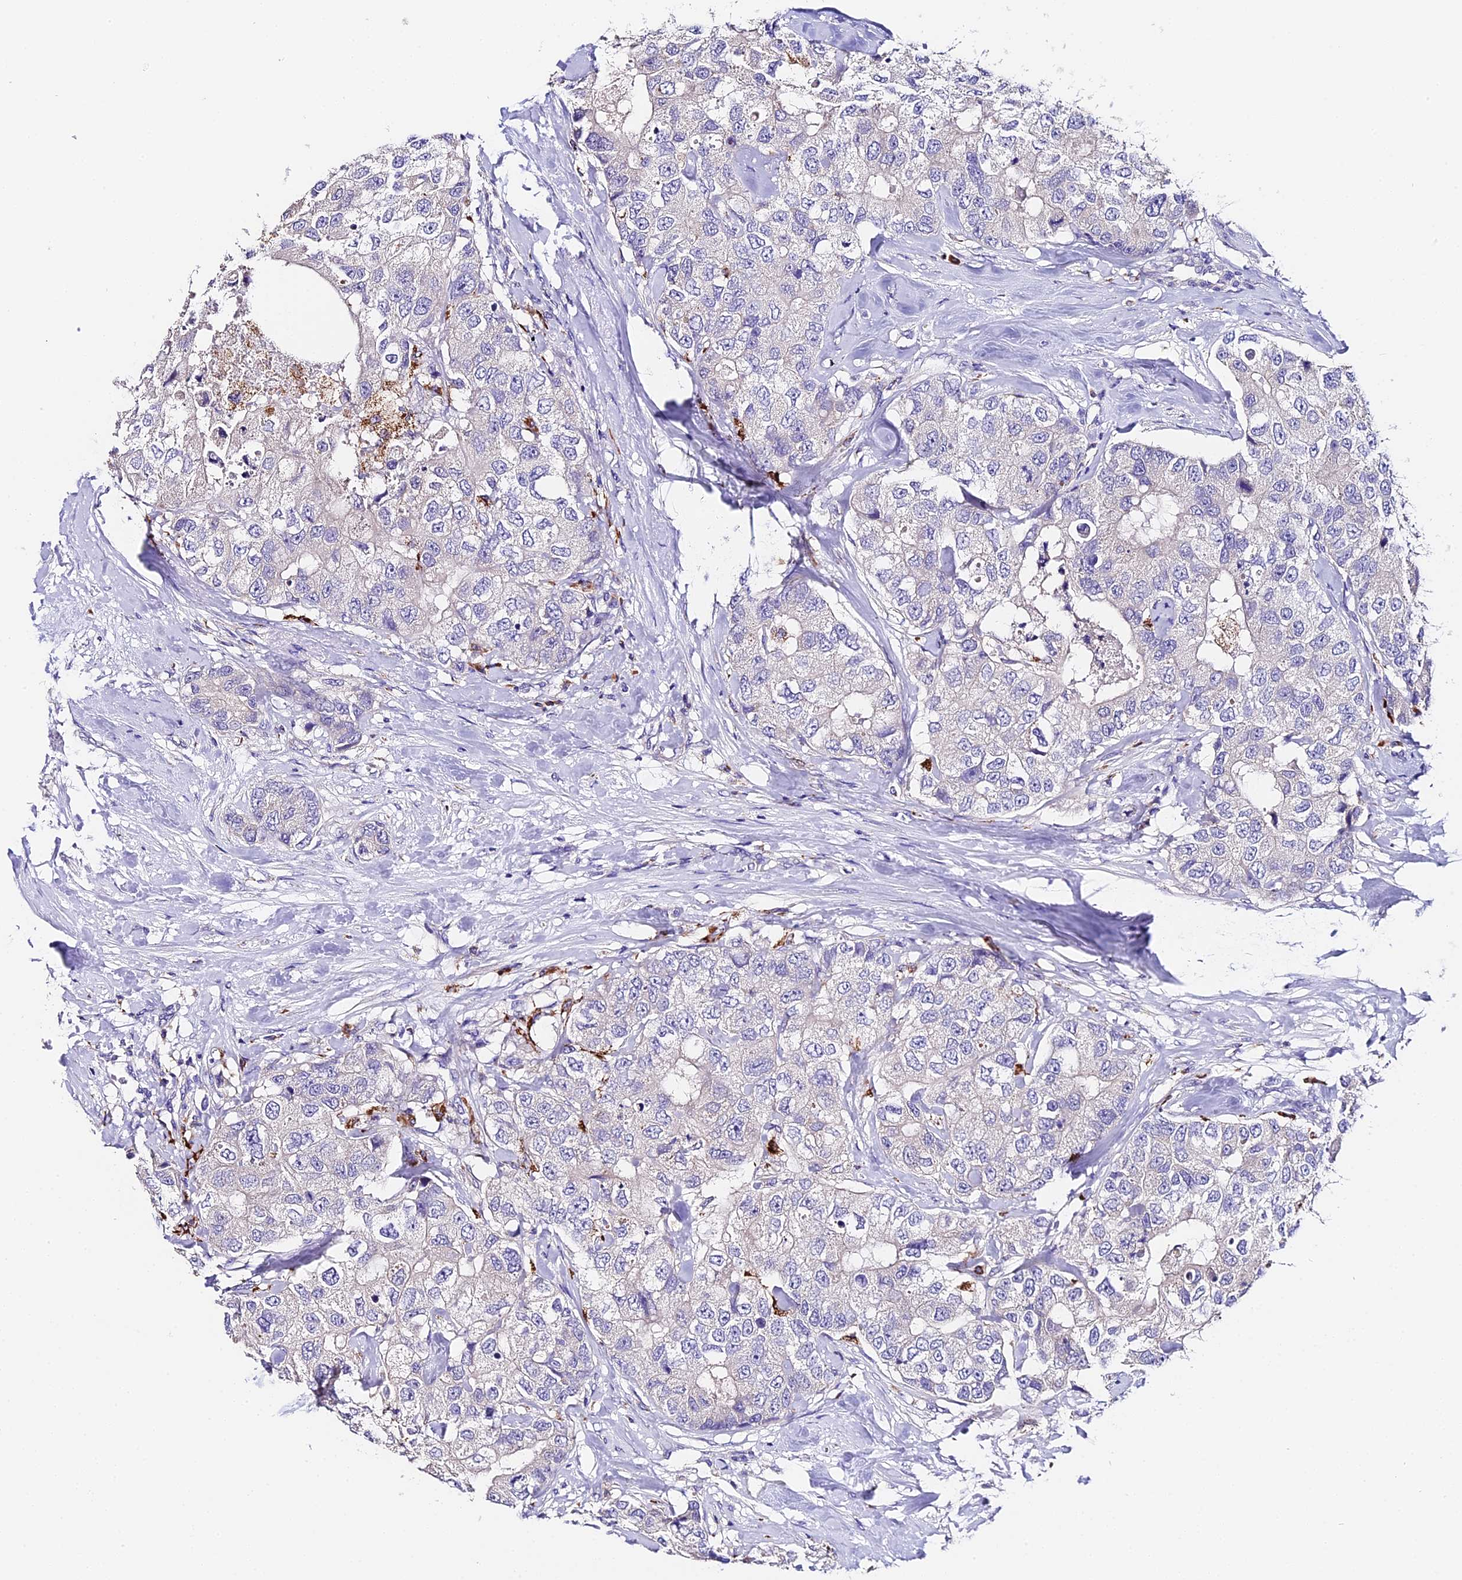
{"staining": {"intensity": "negative", "quantity": "none", "location": "none"}, "tissue": "breast cancer", "cell_type": "Tumor cells", "image_type": "cancer", "snomed": [{"axis": "morphology", "description": "Duct carcinoma"}, {"axis": "topography", "description": "Breast"}], "caption": "Breast cancer was stained to show a protein in brown. There is no significant staining in tumor cells.", "gene": "LYPD6", "patient": {"sex": "female", "age": 62}}